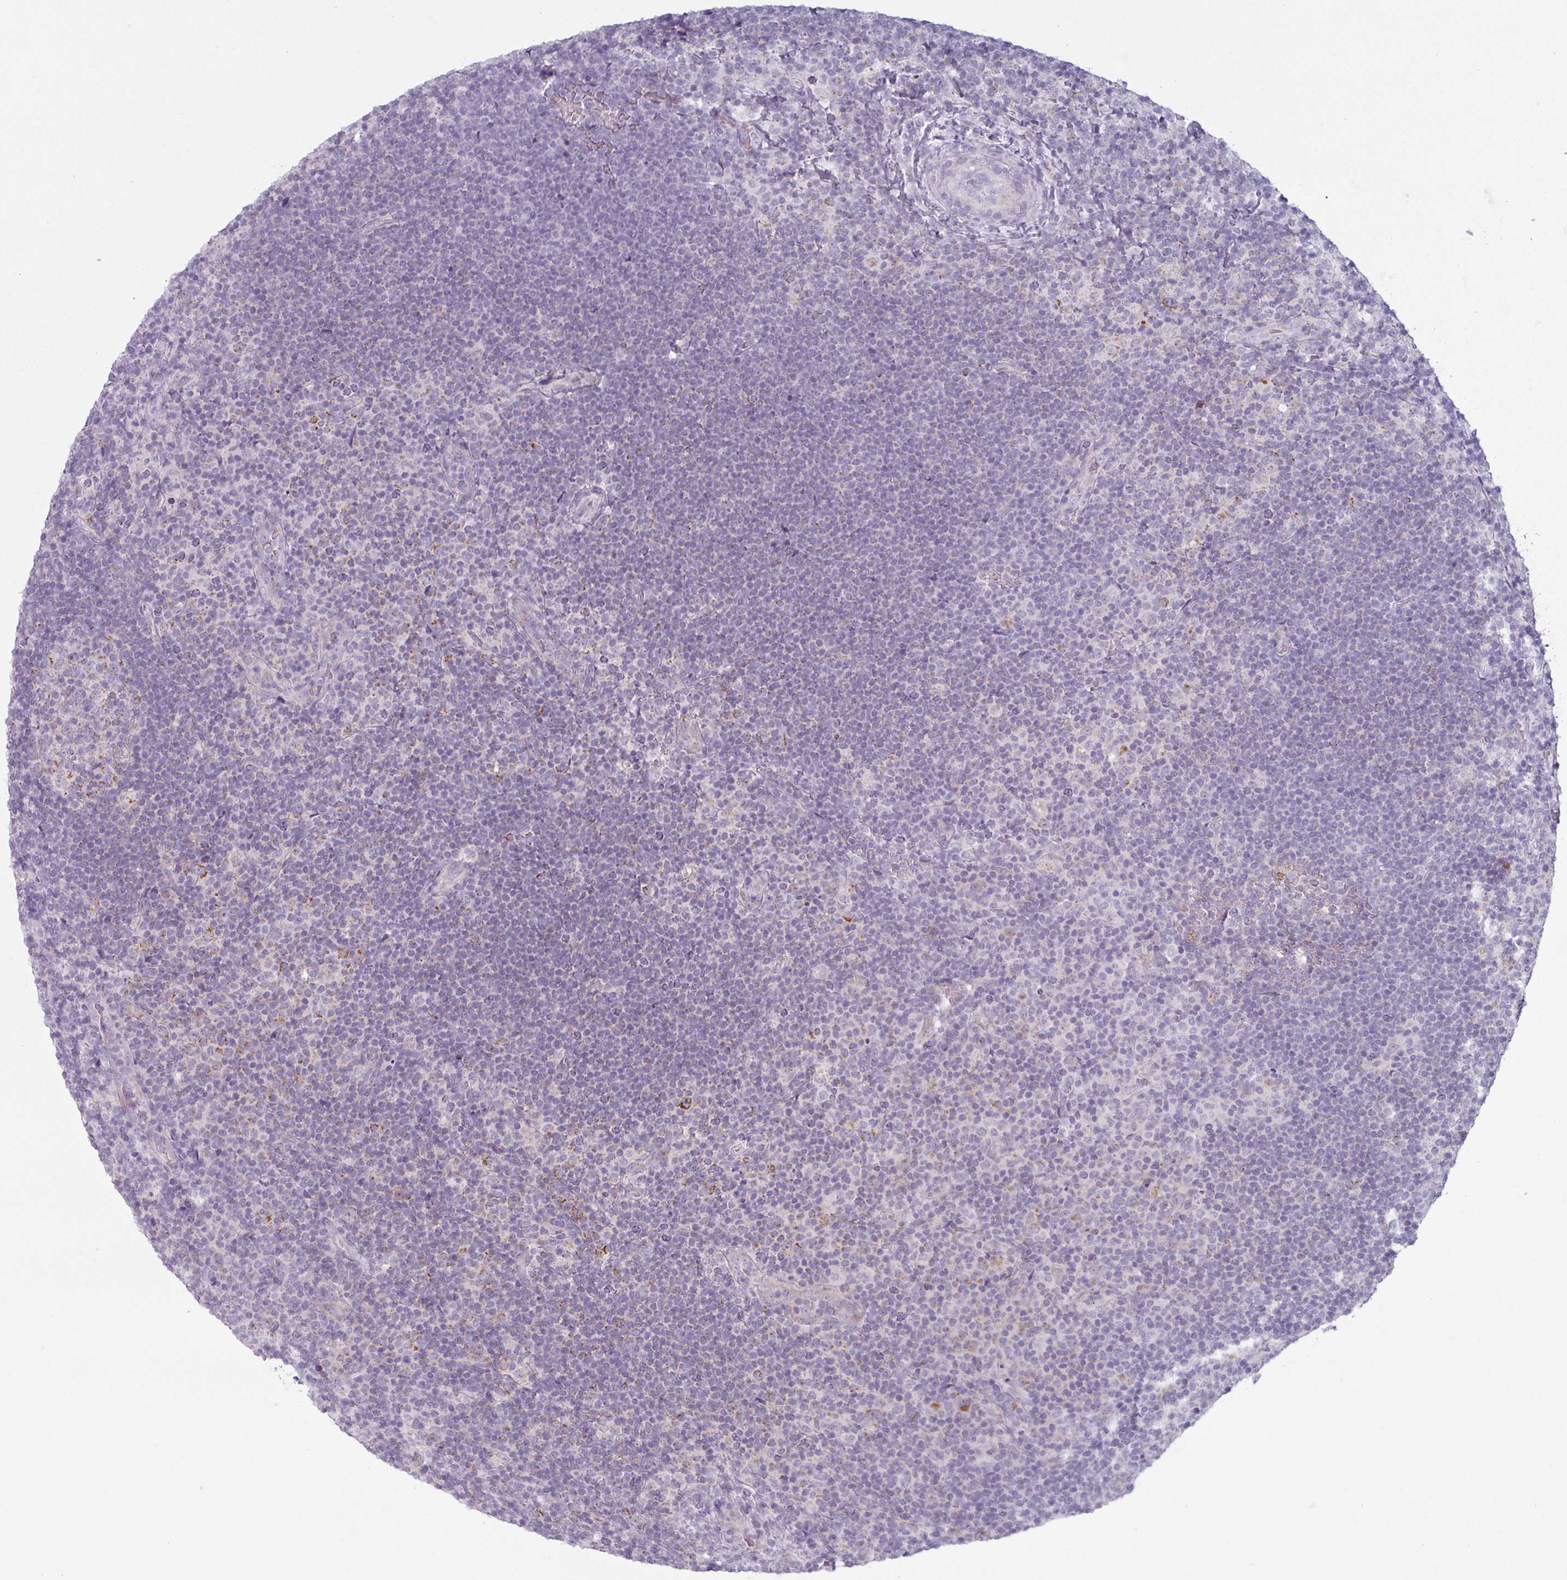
{"staining": {"intensity": "negative", "quantity": "none", "location": "none"}, "tissue": "lymphoma", "cell_type": "Tumor cells", "image_type": "cancer", "snomed": [{"axis": "morphology", "description": "Hodgkin's disease, NOS"}, {"axis": "topography", "description": "Lymph node"}], "caption": "Tumor cells are negative for protein expression in human lymphoma. (DAB (3,3'-diaminobenzidine) IHC, high magnification).", "gene": "ZNF615", "patient": {"sex": "female", "age": 57}}